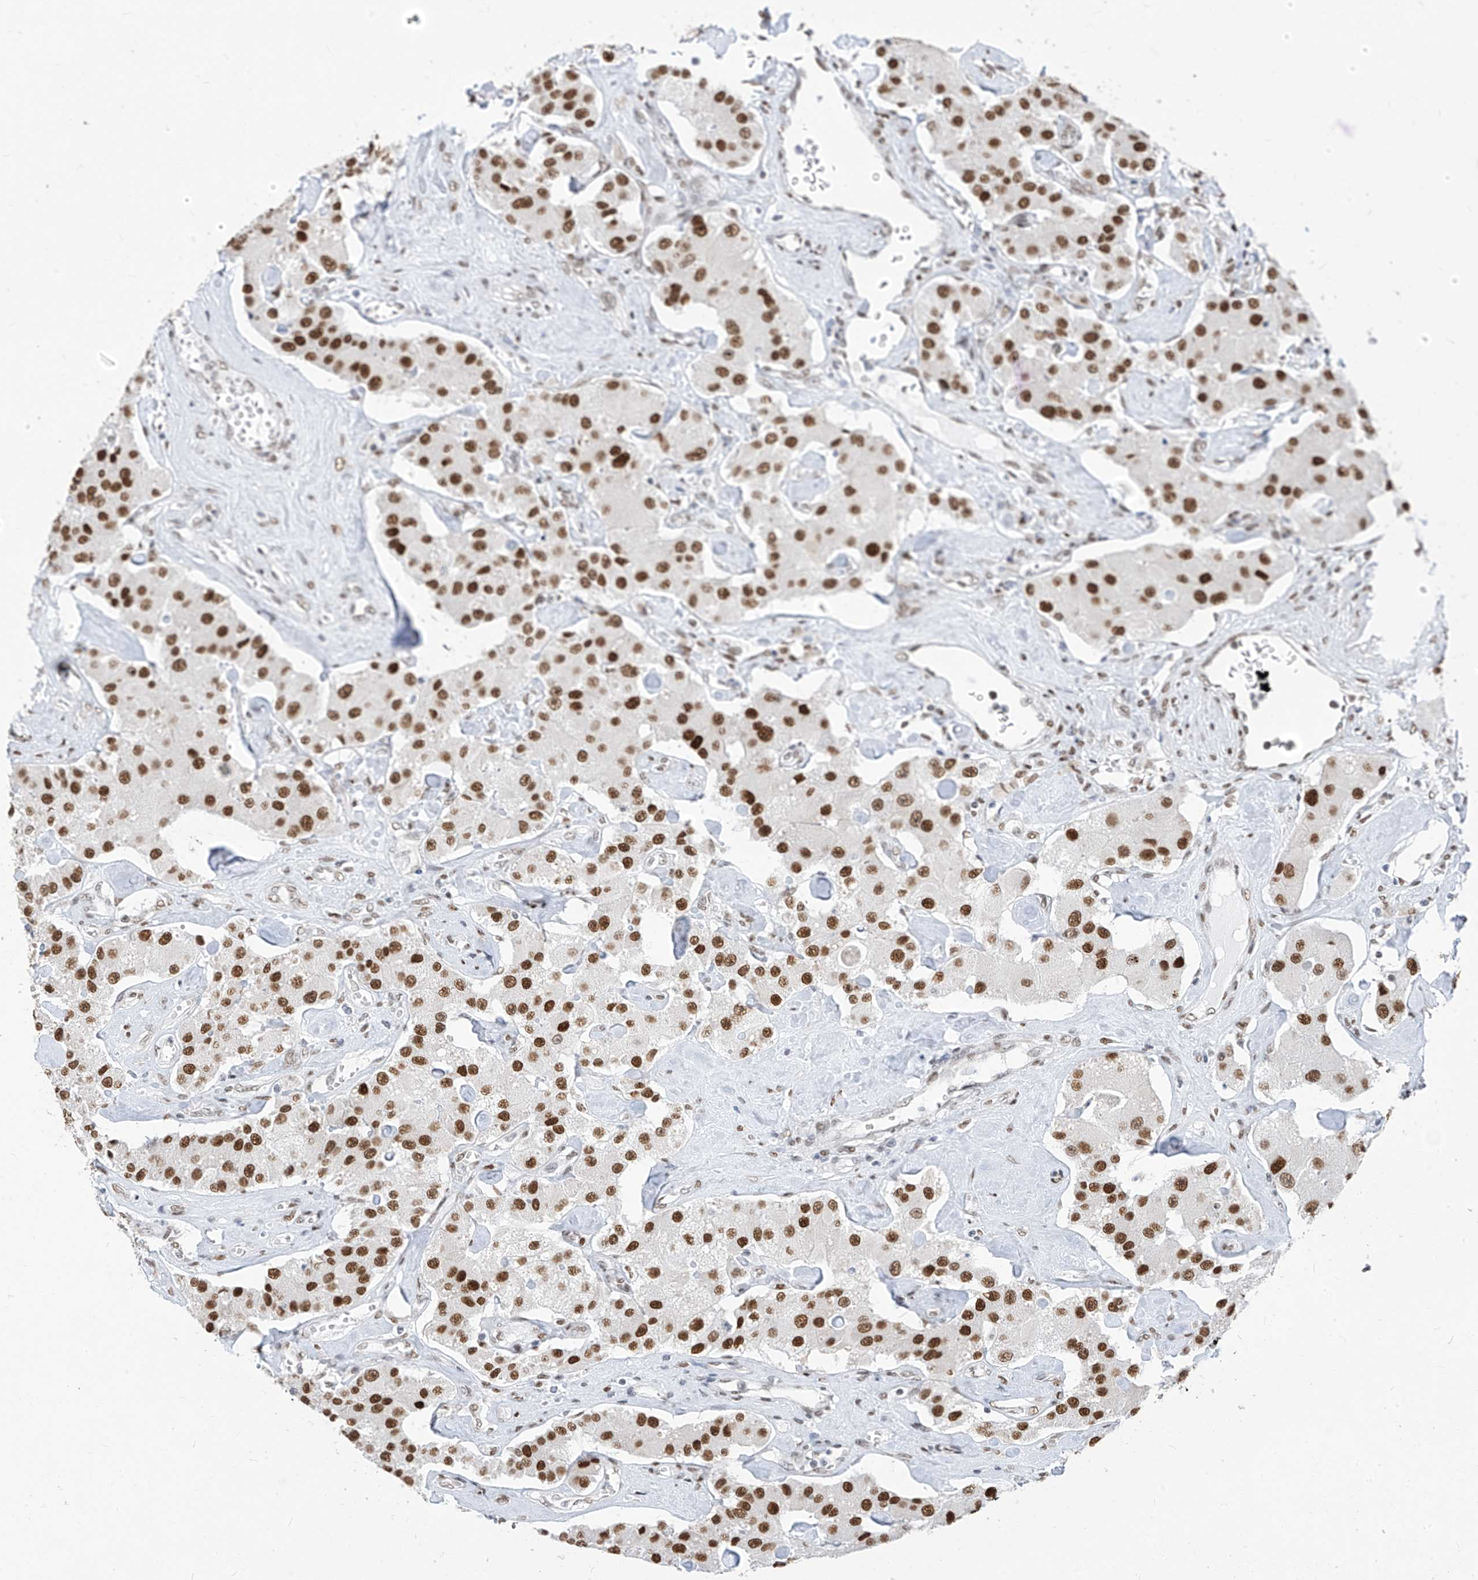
{"staining": {"intensity": "strong", "quantity": ">75%", "location": "nuclear"}, "tissue": "carcinoid", "cell_type": "Tumor cells", "image_type": "cancer", "snomed": [{"axis": "morphology", "description": "Carcinoid, malignant, NOS"}, {"axis": "topography", "description": "Pancreas"}], "caption": "Human malignant carcinoid stained for a protein (brown) displays strong nuclear positive staining in about >75% of tumor cells.", "gene": "KHSRP", "patient": {"sex": "male", "age": 41}}